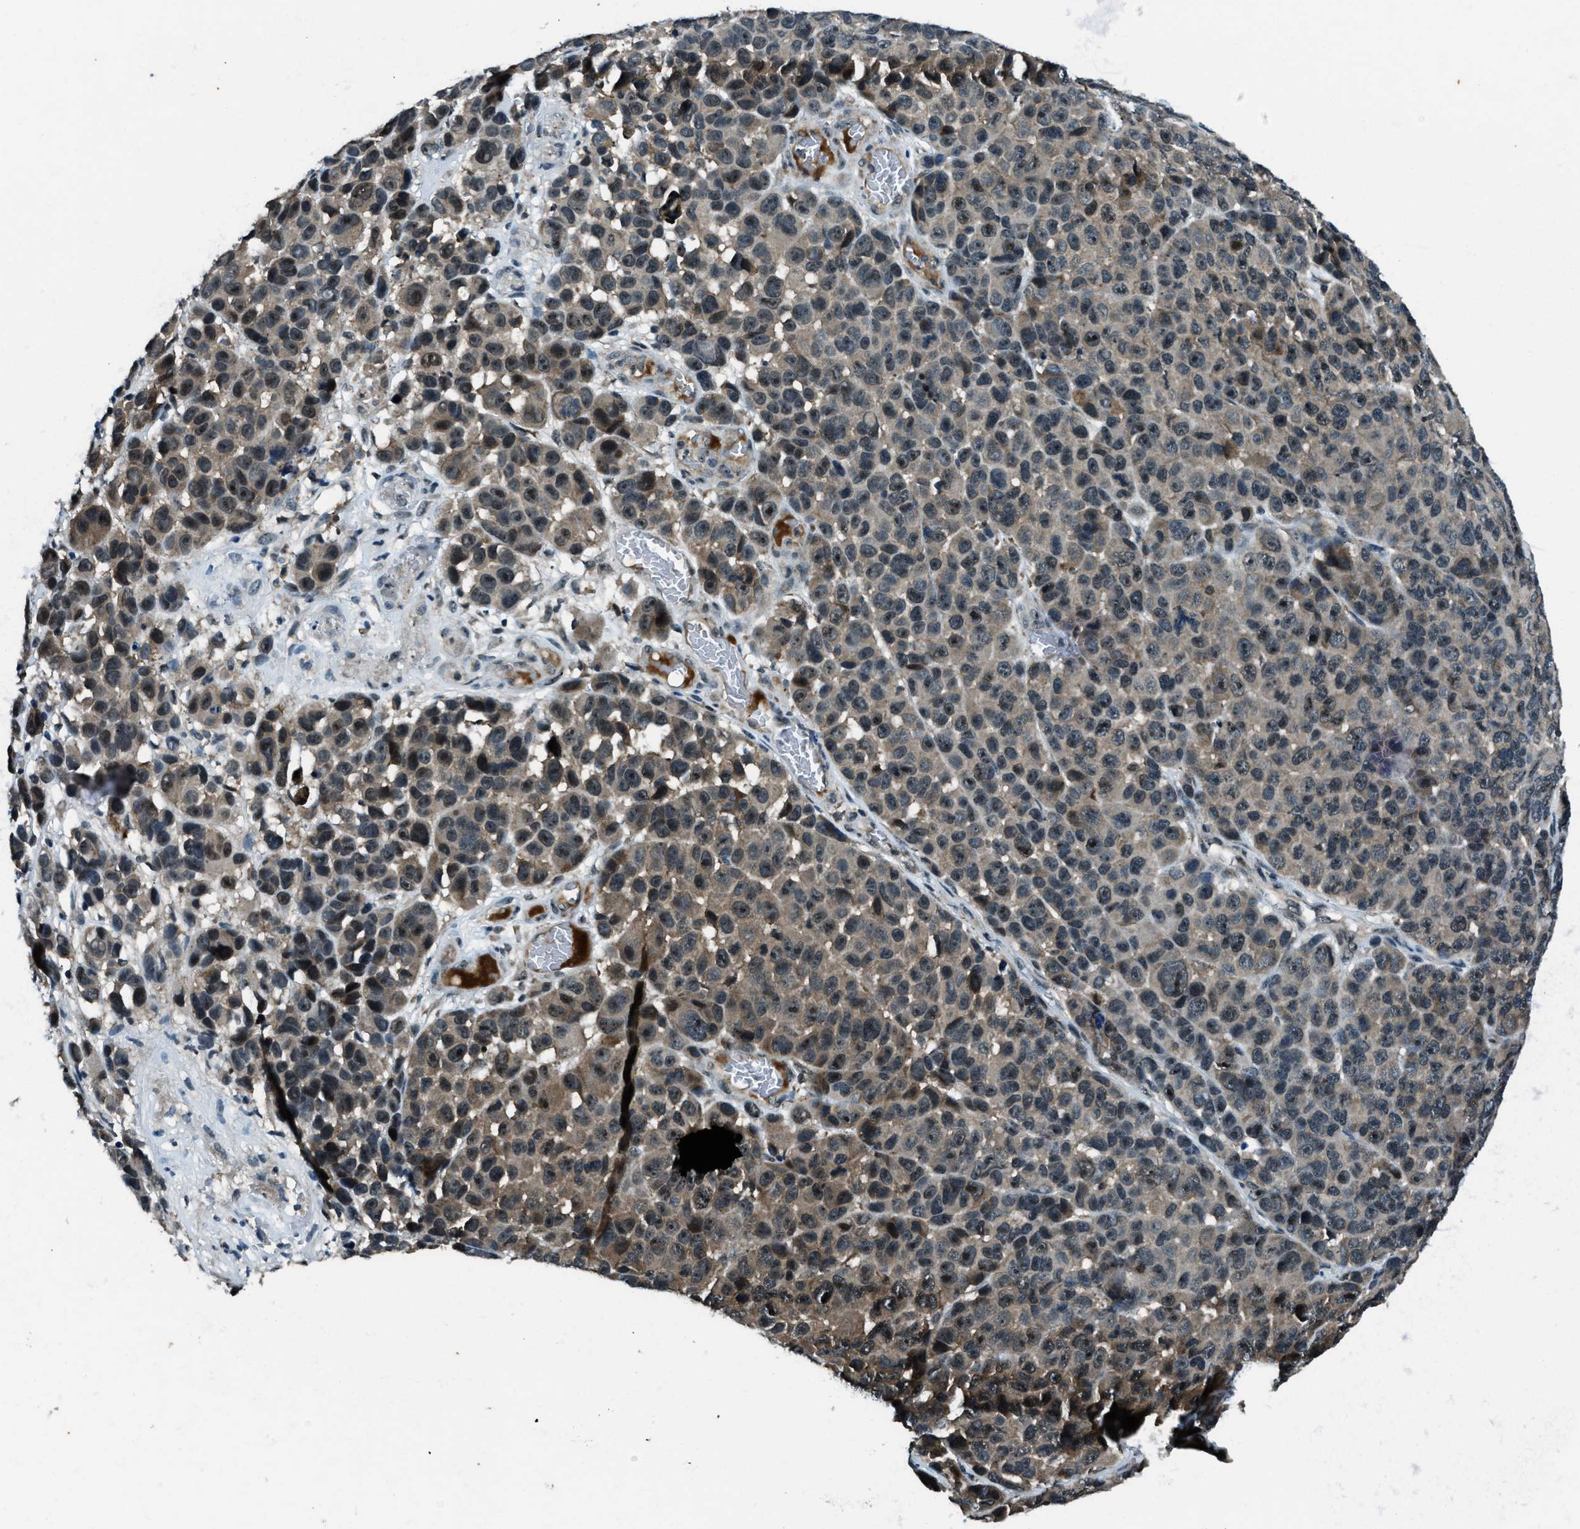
{"staining": {"intensity": "moderate", "quantity": "<25%", "location": "cytoplasmic/membranous,nuclear"}, "tissue": "melanoma", "cell_type": "Tumor cells", "image_type": "cancer", "snomed": [{"axis": "morphology", "description": "Malignant melanoma, NOS"}, {"axis": "topography", "description": "Skin"}], "caption": "Moderate cytoplasmic/membranous and nuclear staining for a protein is identified in approximately <25% of tumor cells of malignant melanoma using immunohistochemistry (IHC).", "gene": "ACTL9", "patient": {"sex": "male", "age": 53}}